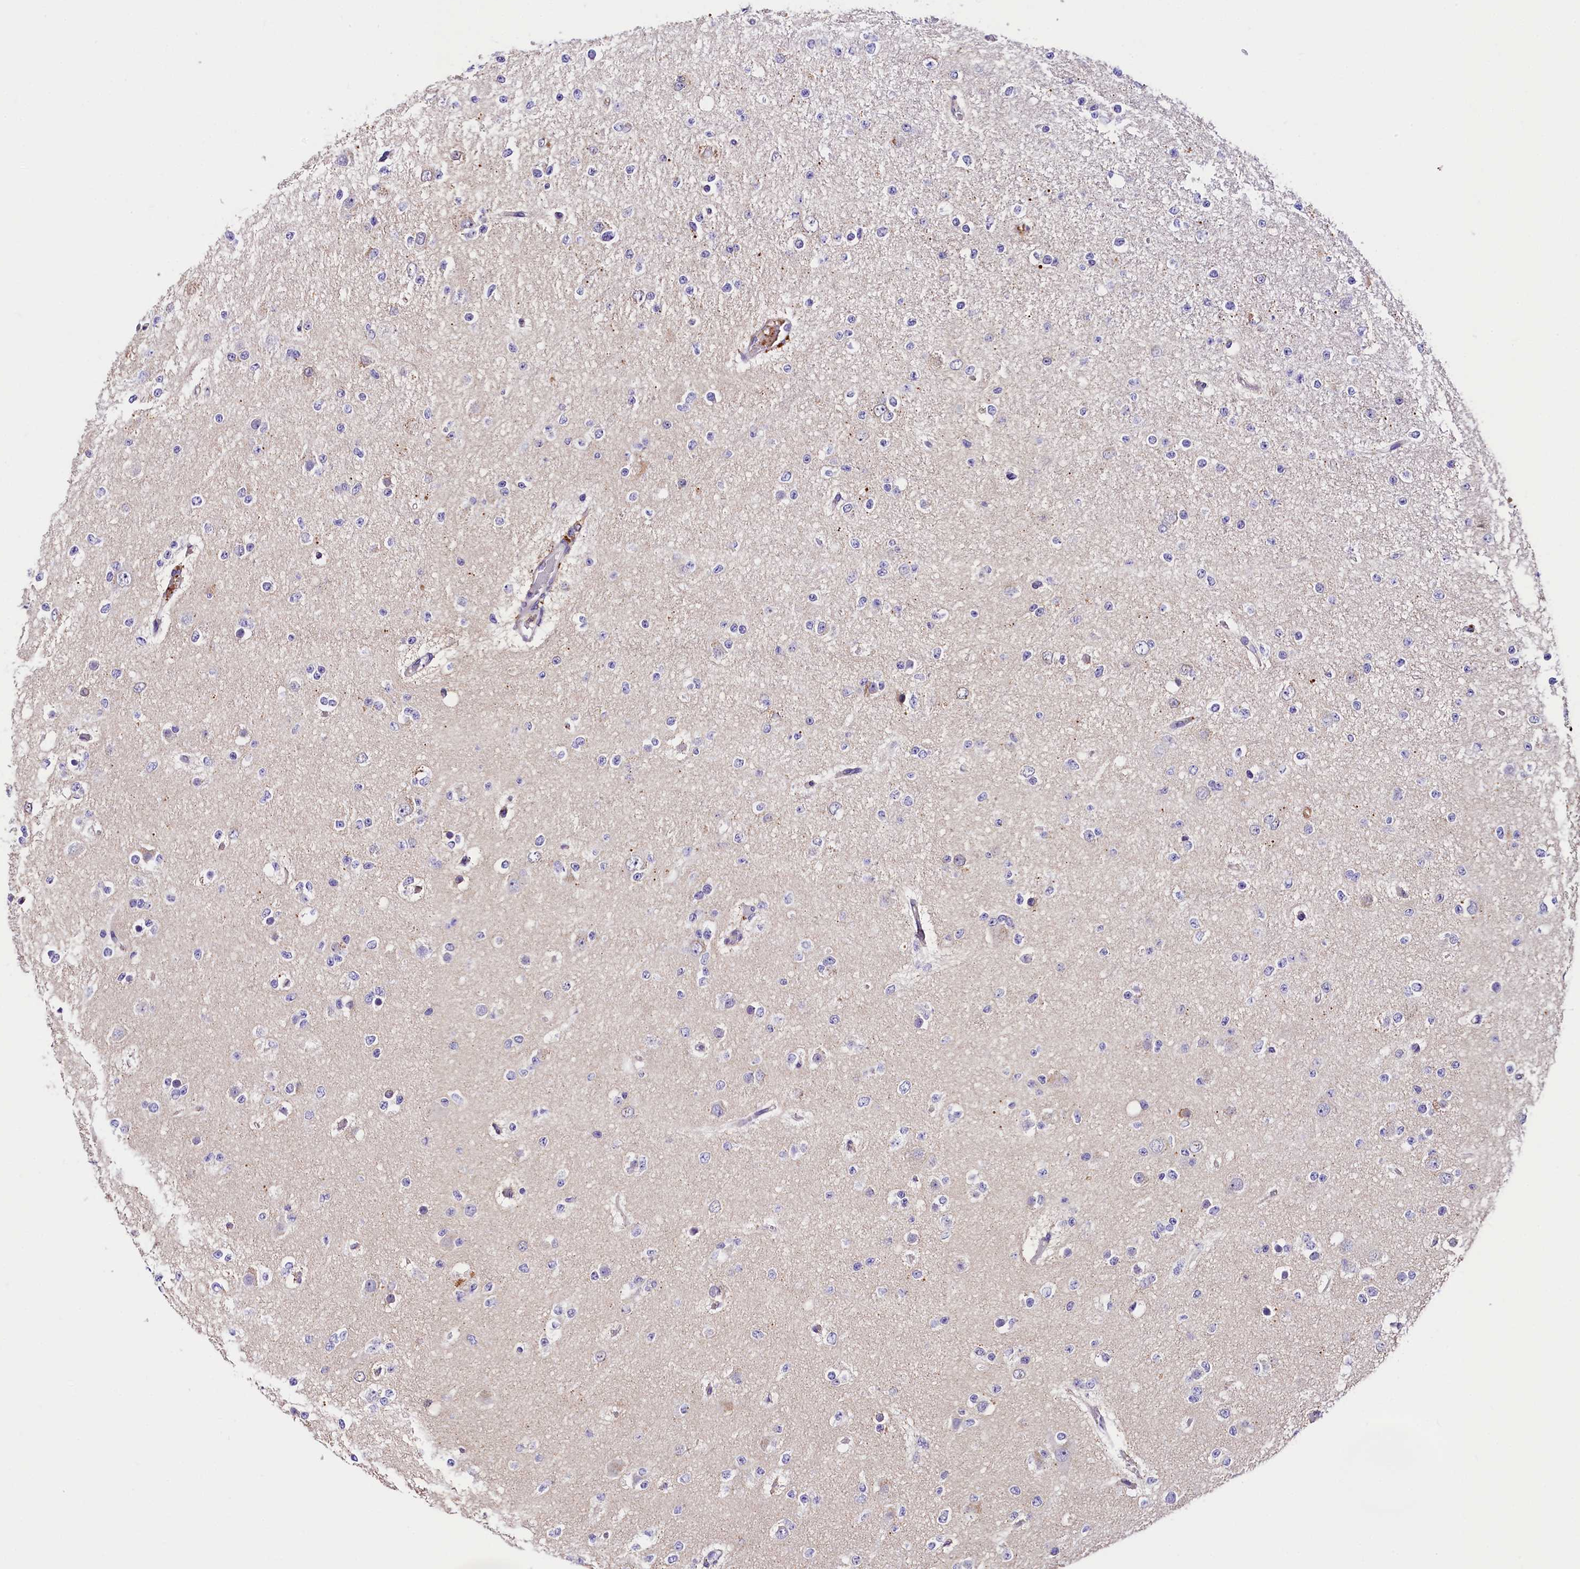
{"staining": {"intensity": "negative", "quantity": "none", "location": "none"}, "tissue": "glioma", "cell_type": "Tumor cells", "image_type": "cancer", "snomed": [{"axis": "morphology", "description": "Glioma, malignant, Low grade"}, {"axis": "topography", "description": "Brain"}], "caption": "This image is of glioma stained with immunohistochemistry (IHC) to label a protein in brown with the nuclei are counter-stained blue. There is no staining in tumor cells.", "gene": "ARMC6", "patient": {"sex": "female", "age": 22}}